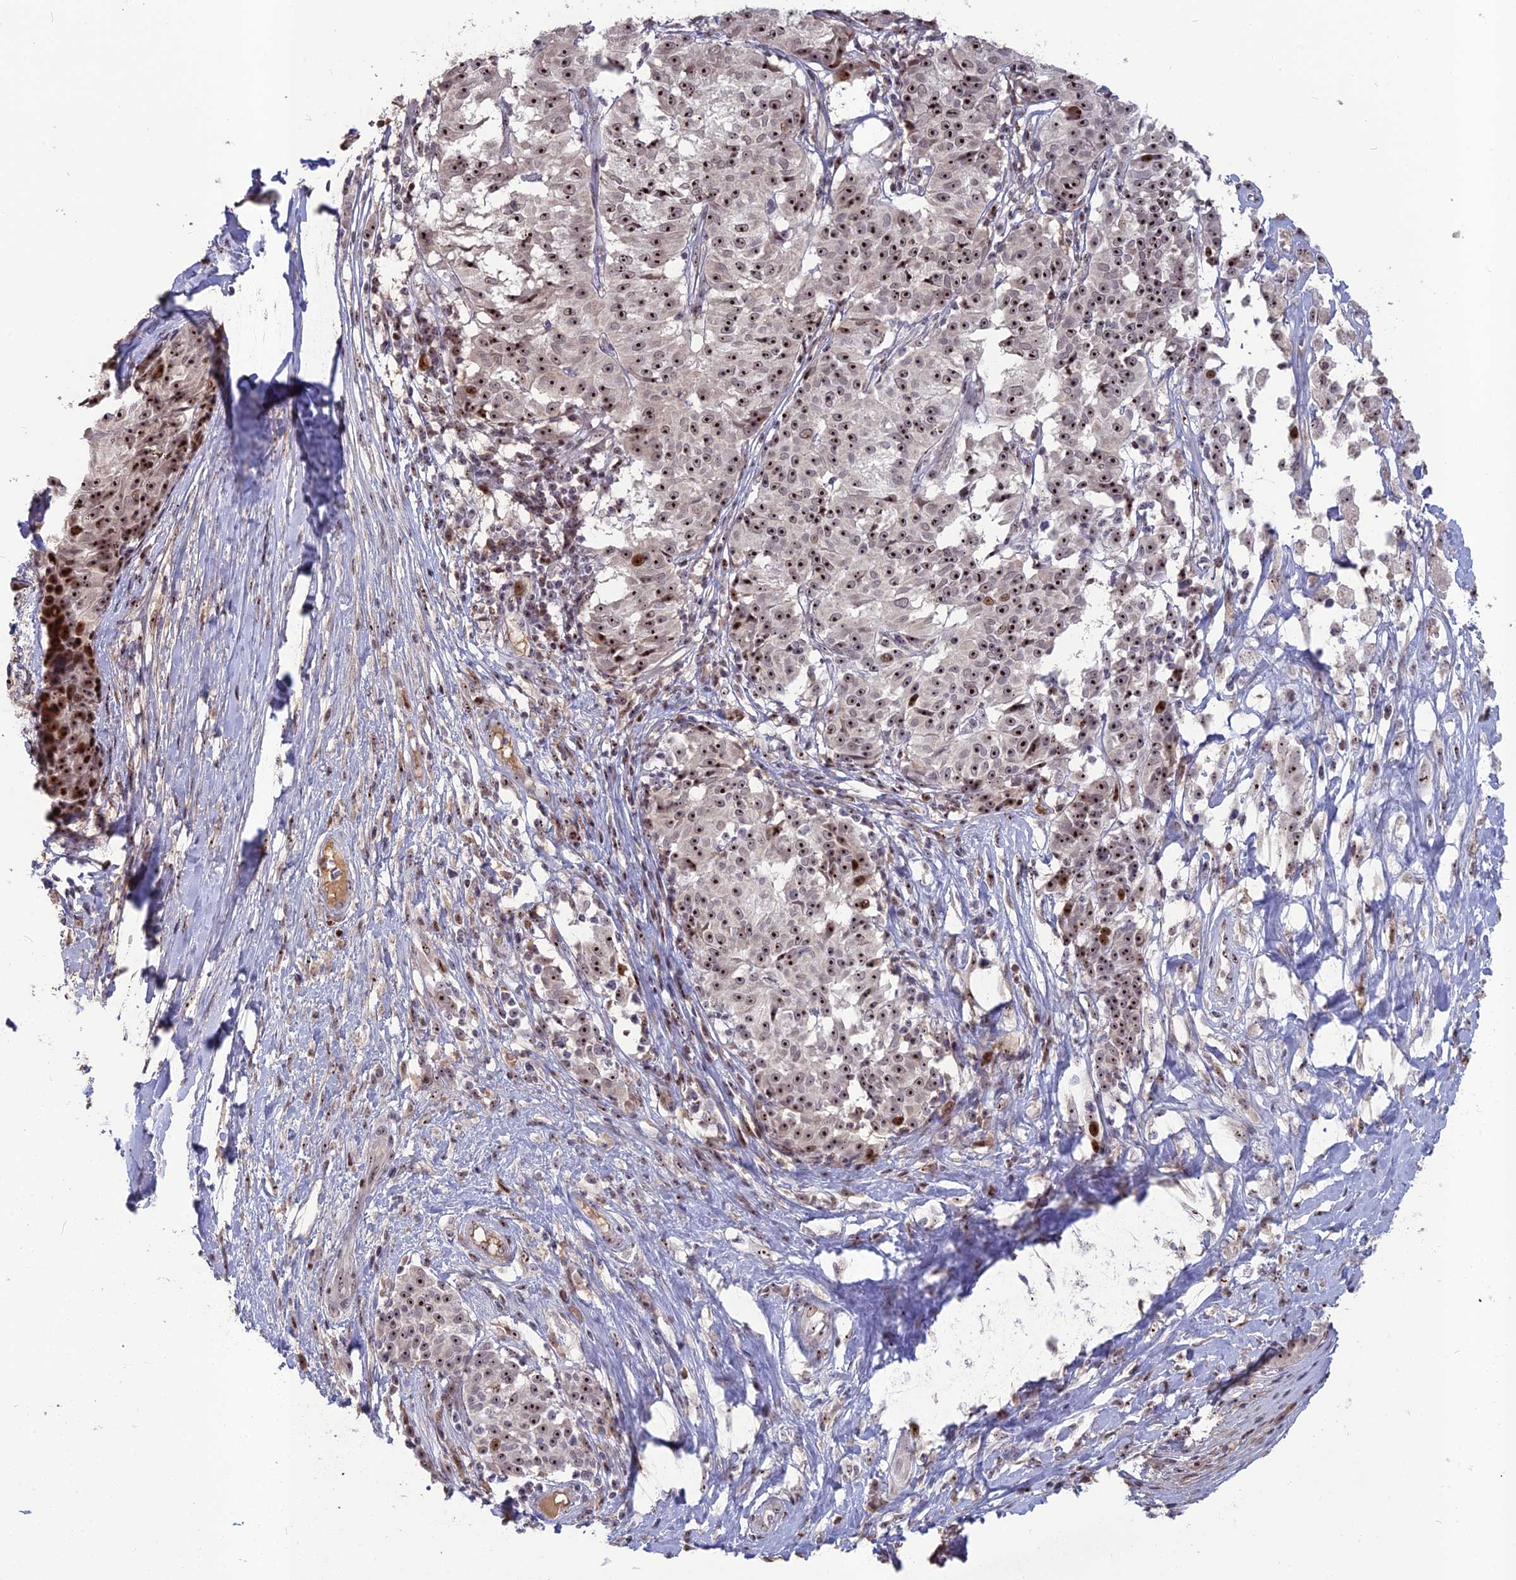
{"staining": {"intensity": "moderate", "quantity": ">75%", "location": "nuclear"}, "tissue": "melanoma", "cell_type": "Tumor cells", "image_type": "cancer", "snomed": [{"axis": "morphology", "description": "Malignant melanoma, NOS"}, {"axis": "topography", "description": "Skin"}], "caption": "The image reveals immunohistochemical staining of malignant melanoma. There is moderate nuclear positivity is present in approximately >75% of tumor cells.", "gene": "FAM131A", "patient": {"sex": "female", "age": 72}}